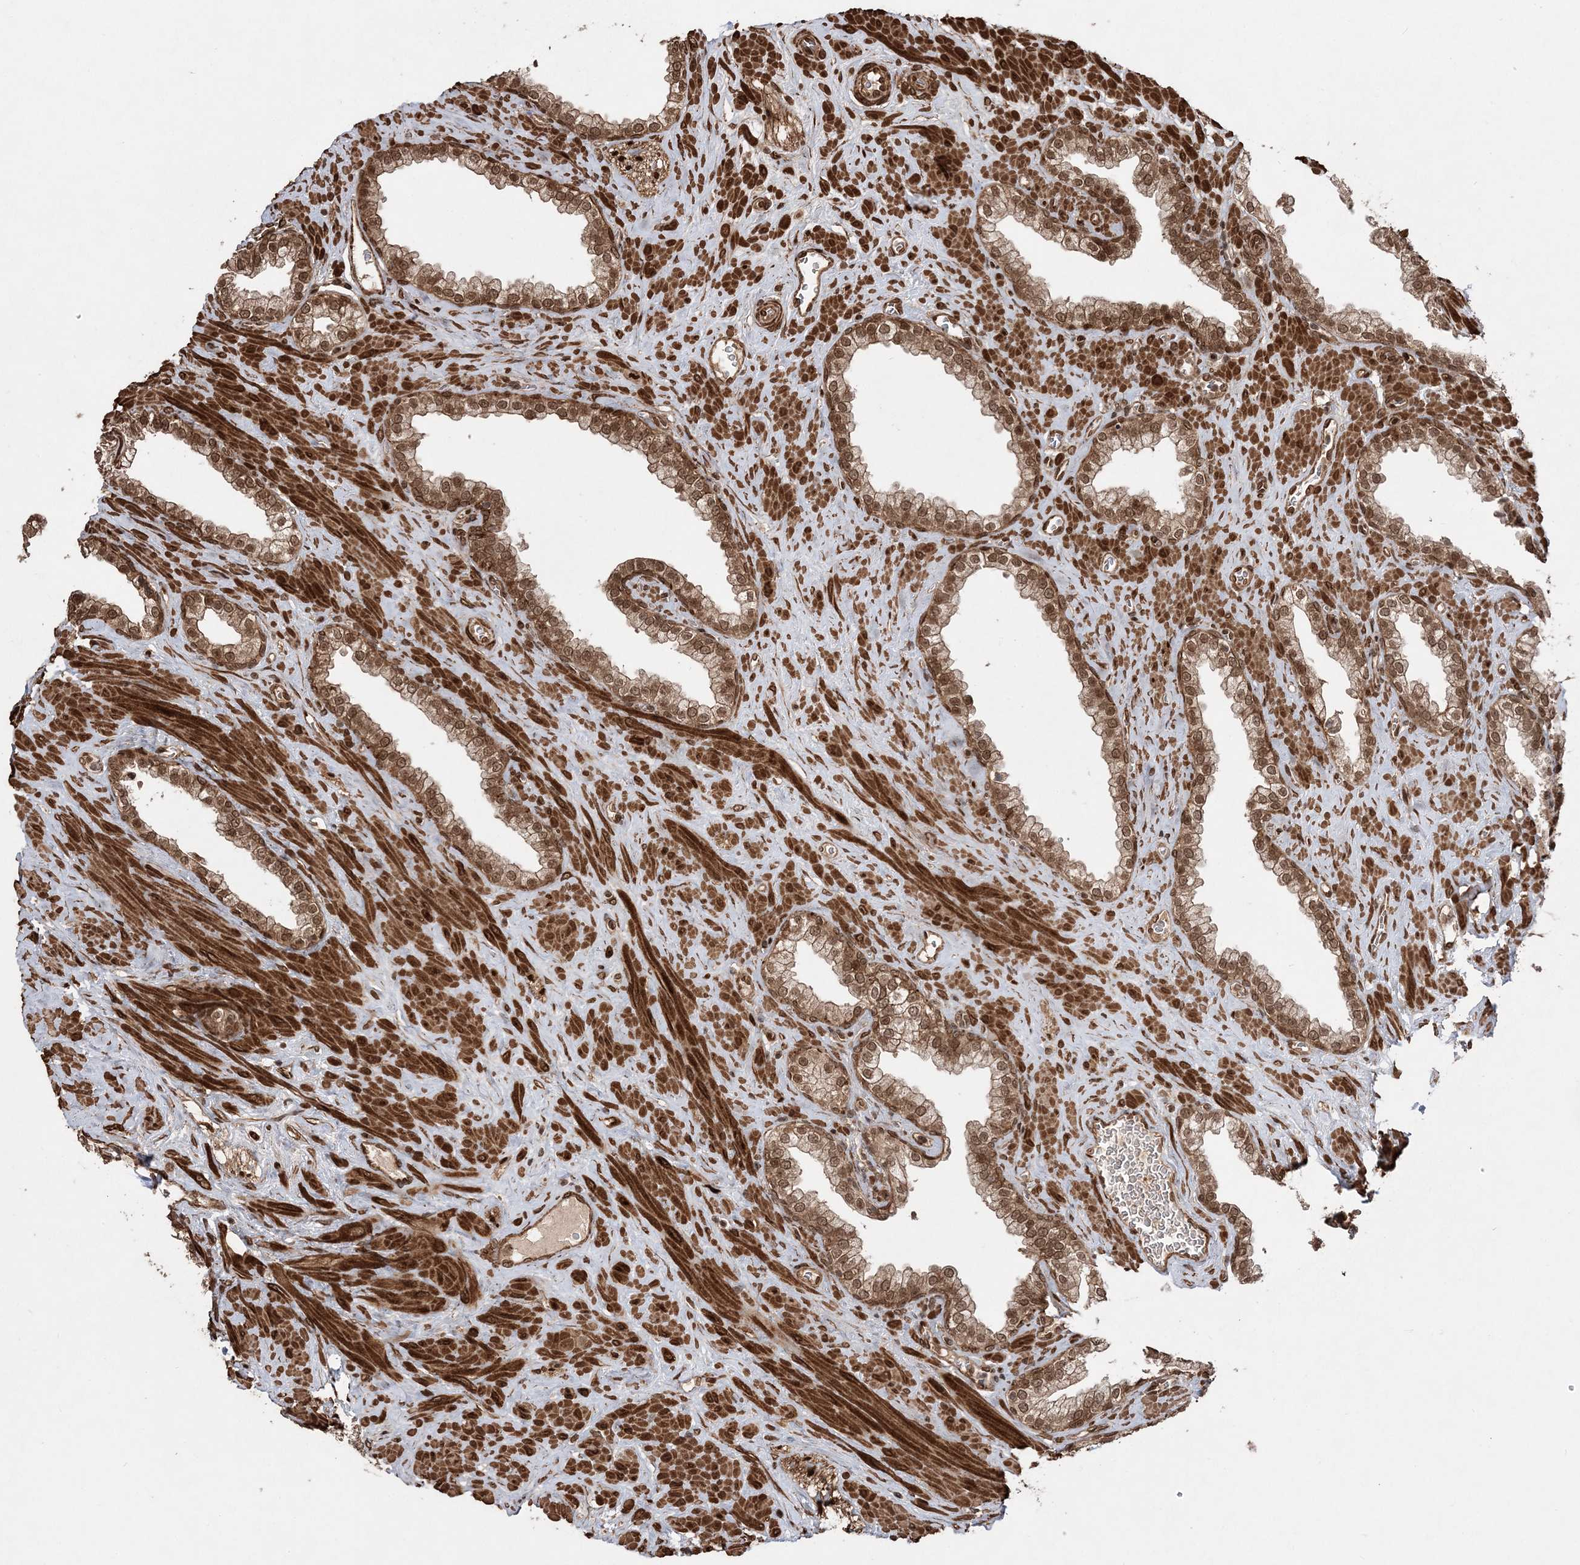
{"staining": {"intensity": "moderate", "quantity": ">75%", "location": "cytoplasmic/membranous,nuclear"}, "tissue": "prostate", "cell_type": "Glandular cells", "image_type": "normal", "snomed": [{"axis": "morphology", "description": "Normal tissue, NOS"}, {"axis": "morphology", "description": "Urothelial carcinoma, Low grade"}, {"axis": "topography", "description": "Urinary bladder"}, {"axis": "topography", "description": "Prostate"}], "caption": "This photomicrograph displays benign prostate stained with immunohistochemistry to label a protein in brown. The cytoplasmic/membranous,nuclear of glandular cells show moderate positivity for the protein. Nuclei are counter-stained blue.", "gene": "ETAA1", "patient": {"sex": "male", "age": 60}}